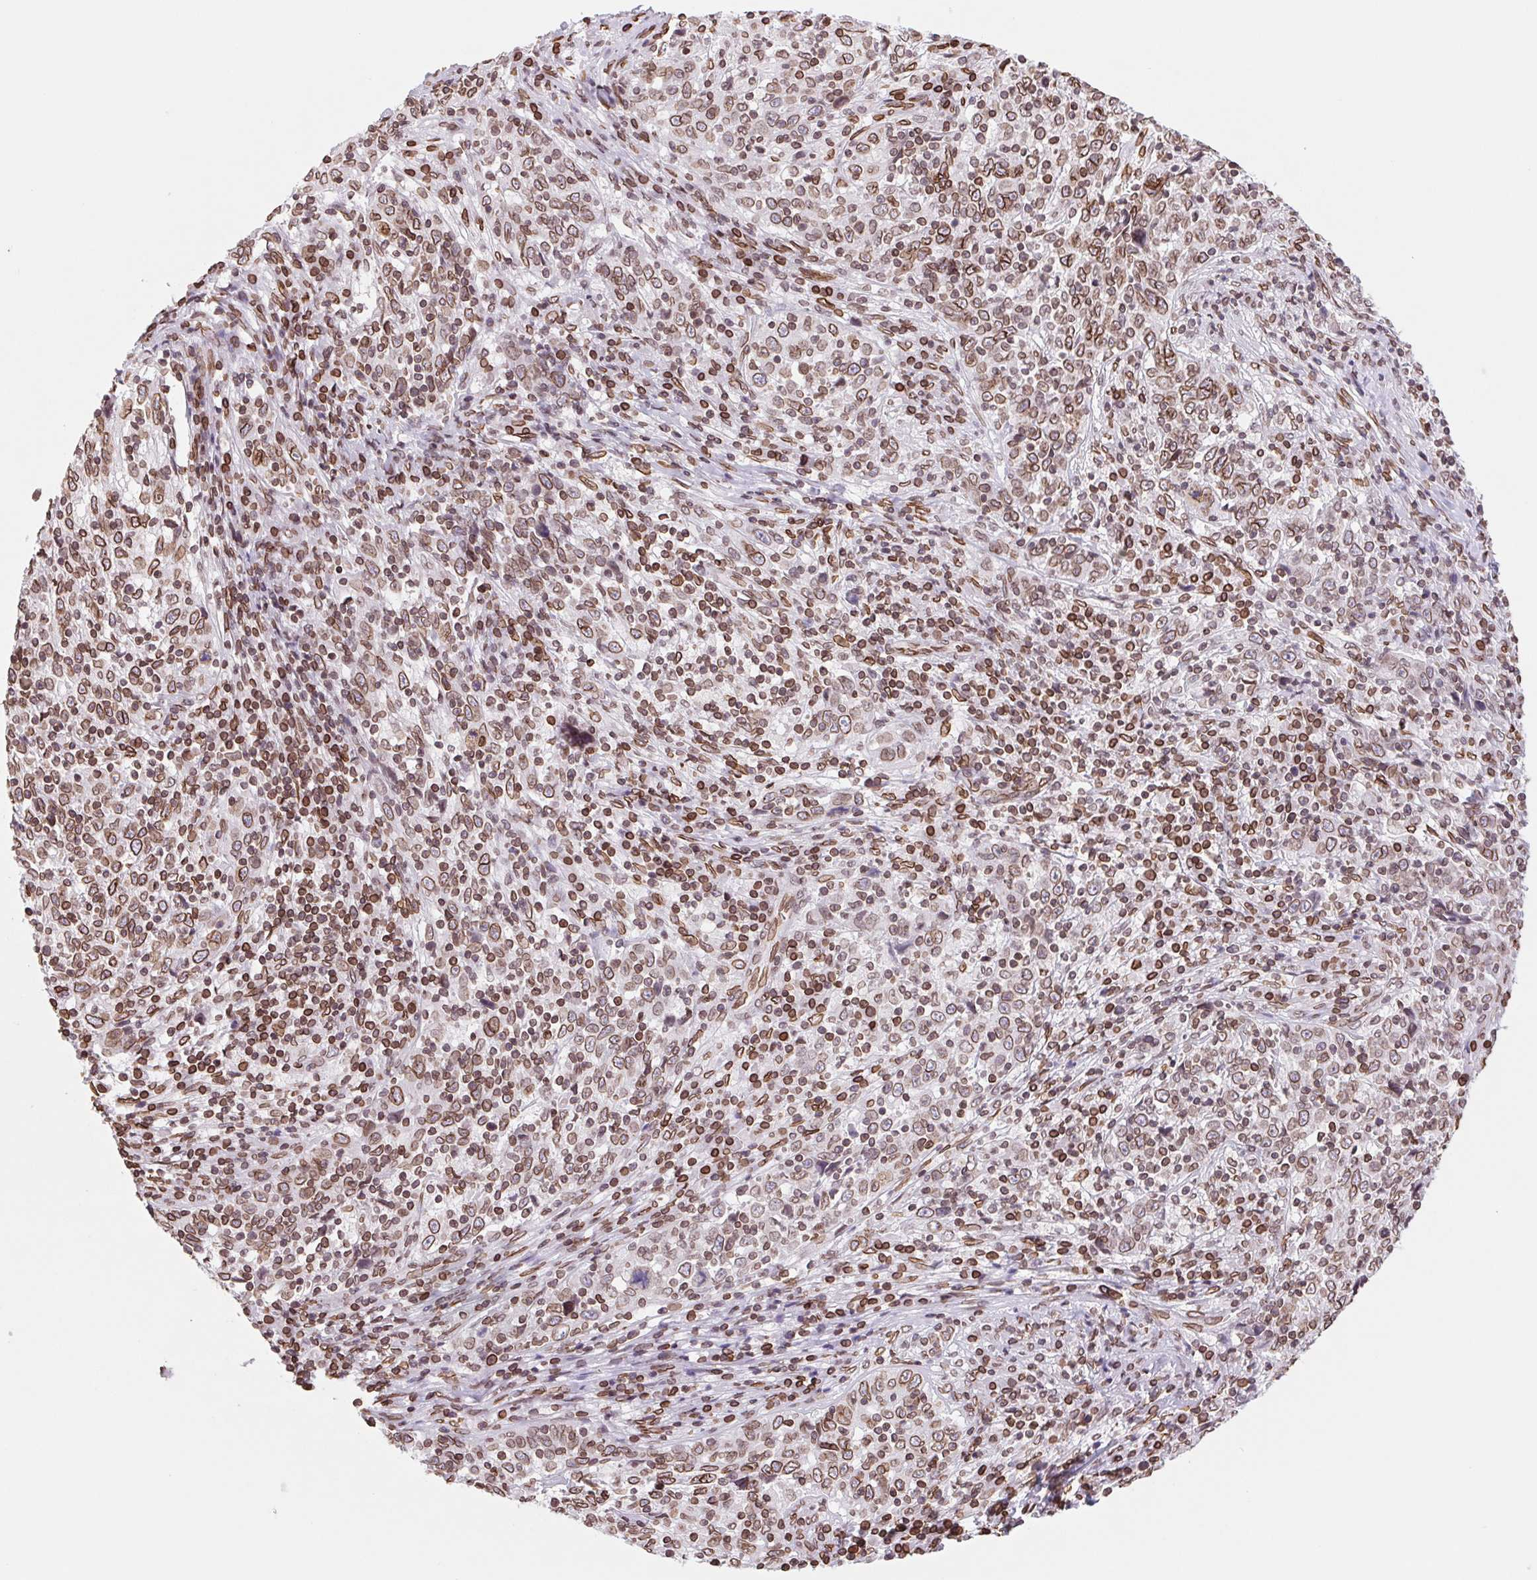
{"staining": {"intensity": "moderate", "quantity": ">75%", "location": "cytoplasmic/membranous,nuclear"}, "tissue": "cervical cancer", "cell_type": "Tumor cells", "image_type": "cancer", "snomed": [{"axis": "morphology", "description": "Squamous cell carcinoma, NOS"}, {"axis": "topography", "description": "Cervix"}], "caption": "Tumor cells exhibit medium levels of moderate cytoplasmic/membranous and nuclear staining in approximately >75% of cells in cervical squamous cell carcinoma.", "gene": "LMNB2", "patient": {"sex": "female", "age": 46}}